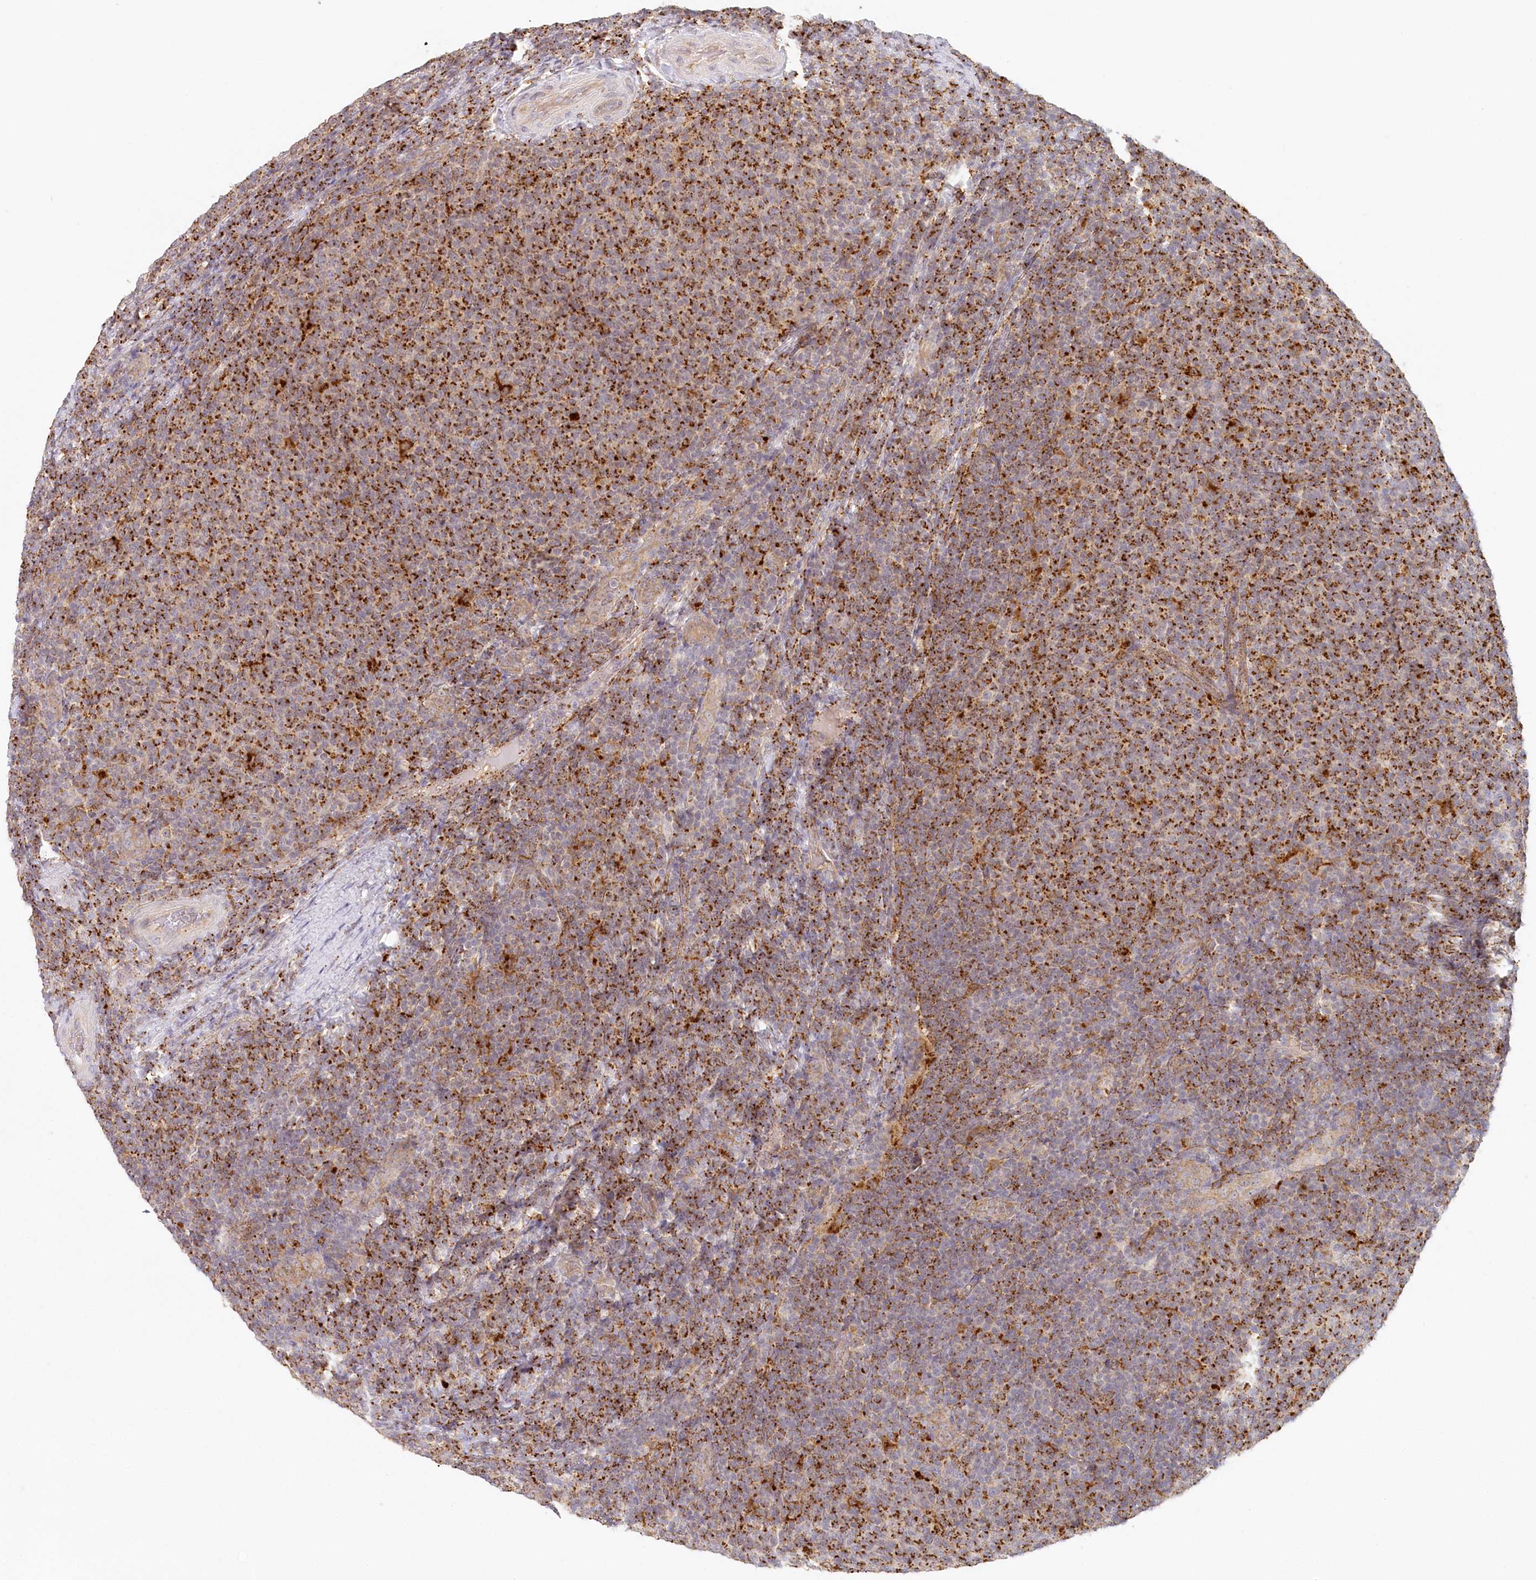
{"staining": {"intensity": "strong", "quantity": "25%-75%", "location": "cytoplasmic/membranous"}, "tissue": "lymphoma", "cell_type": "Tumor cells", "image_type": "cancer", "snomed": [{"axis": "morphology", "description": "Malignant lymphoma, non-Hodgkin's type, Low grade"}, {"axis": "topography", "description": "Lymph node"}], "caption": "Brown immunohistochemical staining in human lymphoma displays strong cytoplasmic/membranous staining in approximately 25%-75% of tumor cells.", "gene": "VSIG1", "patient": {"sex": "male", "age": 66}}